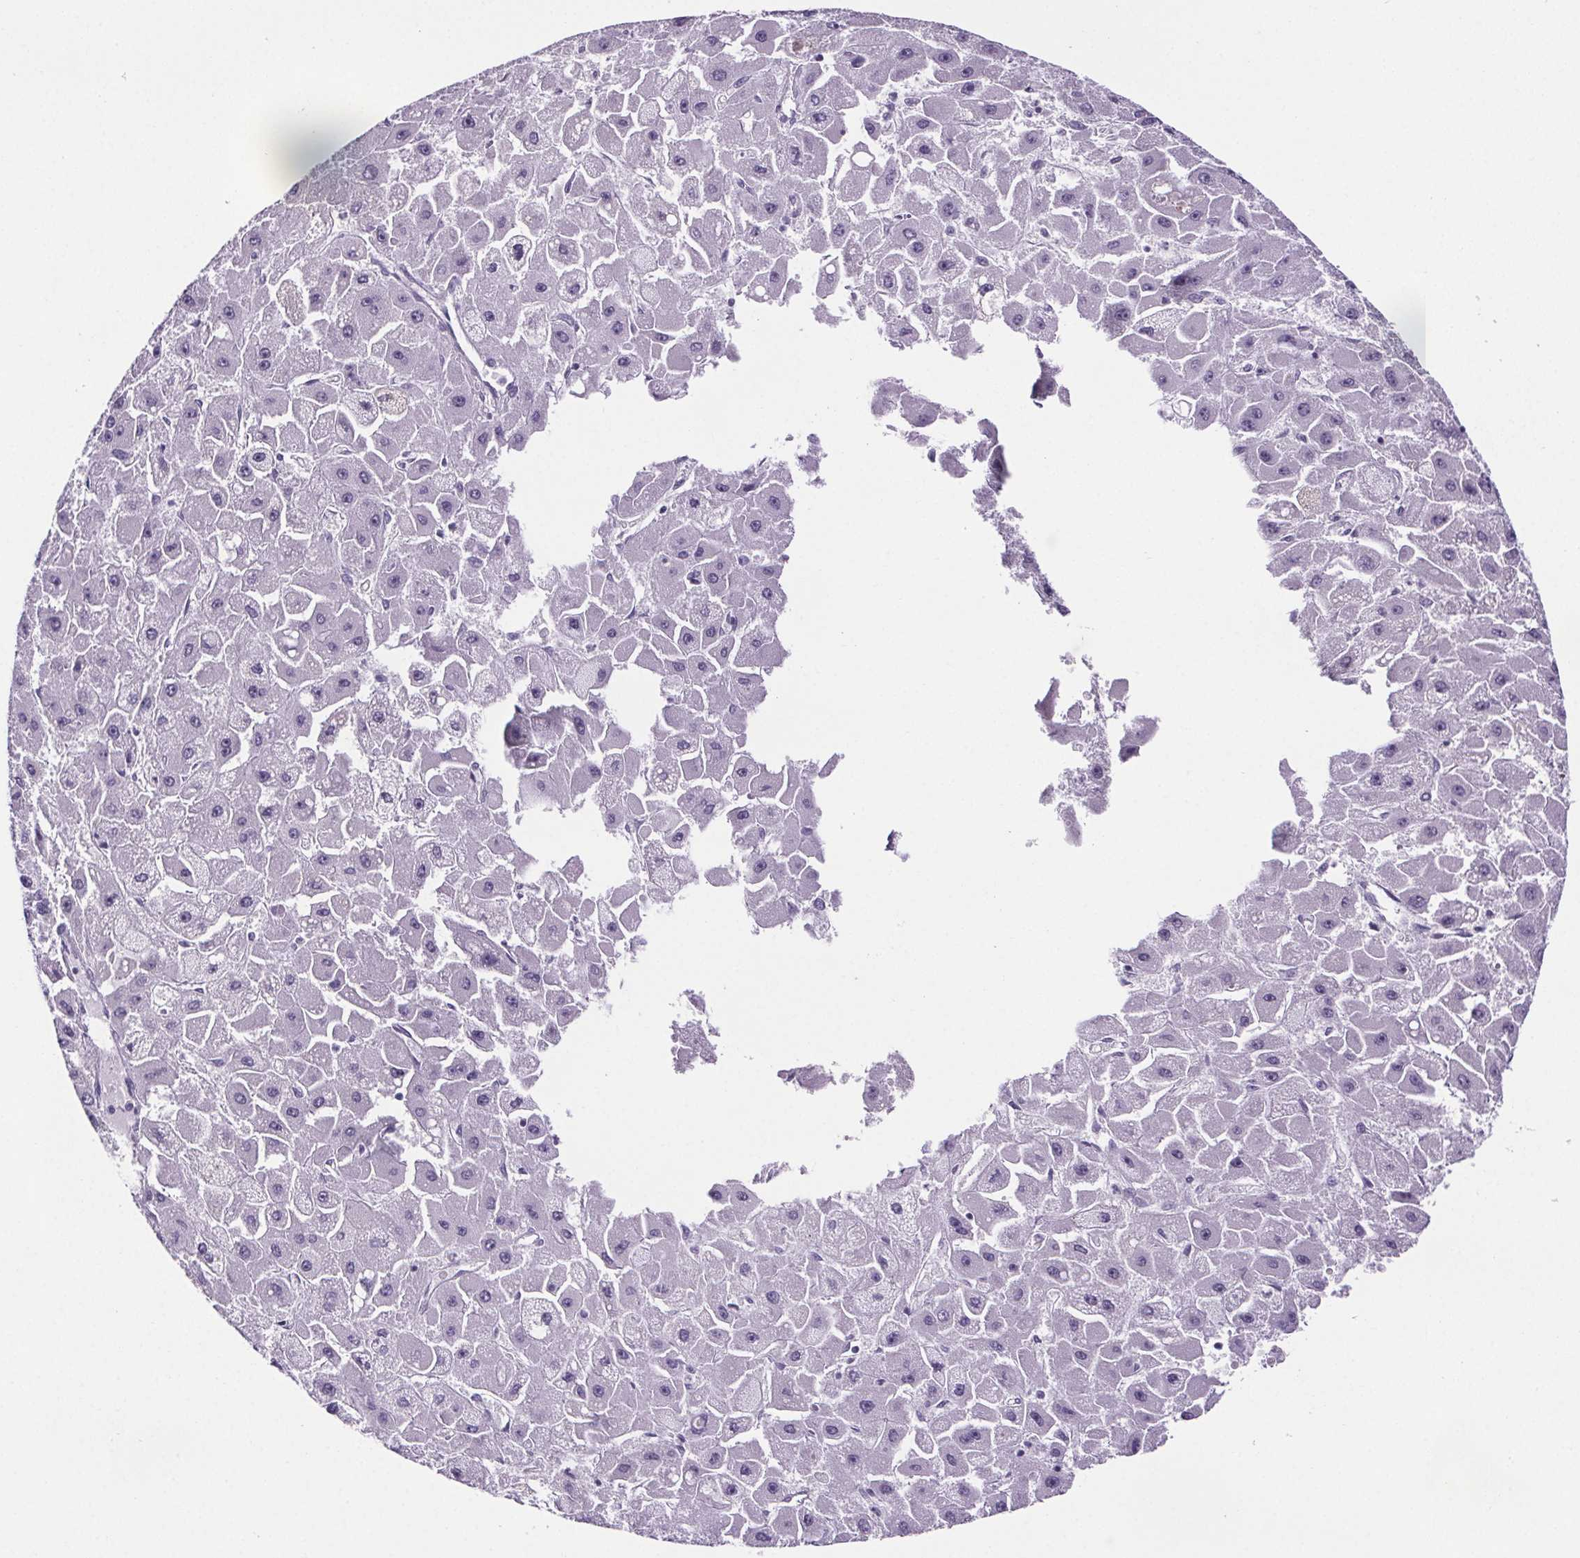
{"staining": {"intensity": "negative", "quantity": "none", "location": "none"}, "tissue": "liver cancer", "cell_type": "Tumor cells", "image_type": "cancer", "snomed": [{"axis": "morphology", "description": "Carcinoma, Hepatocellular, NOS"}, {"axis": "topography", "description": "Liver"}], "caption": "A micrograph of human hepatocellular carcinoma (liver) is negative for staining in tumor cells. (DAB immunohistochemistry, high magnification).", "gene": "CUBN", "patient": {"sex": "female", "age": 25}}